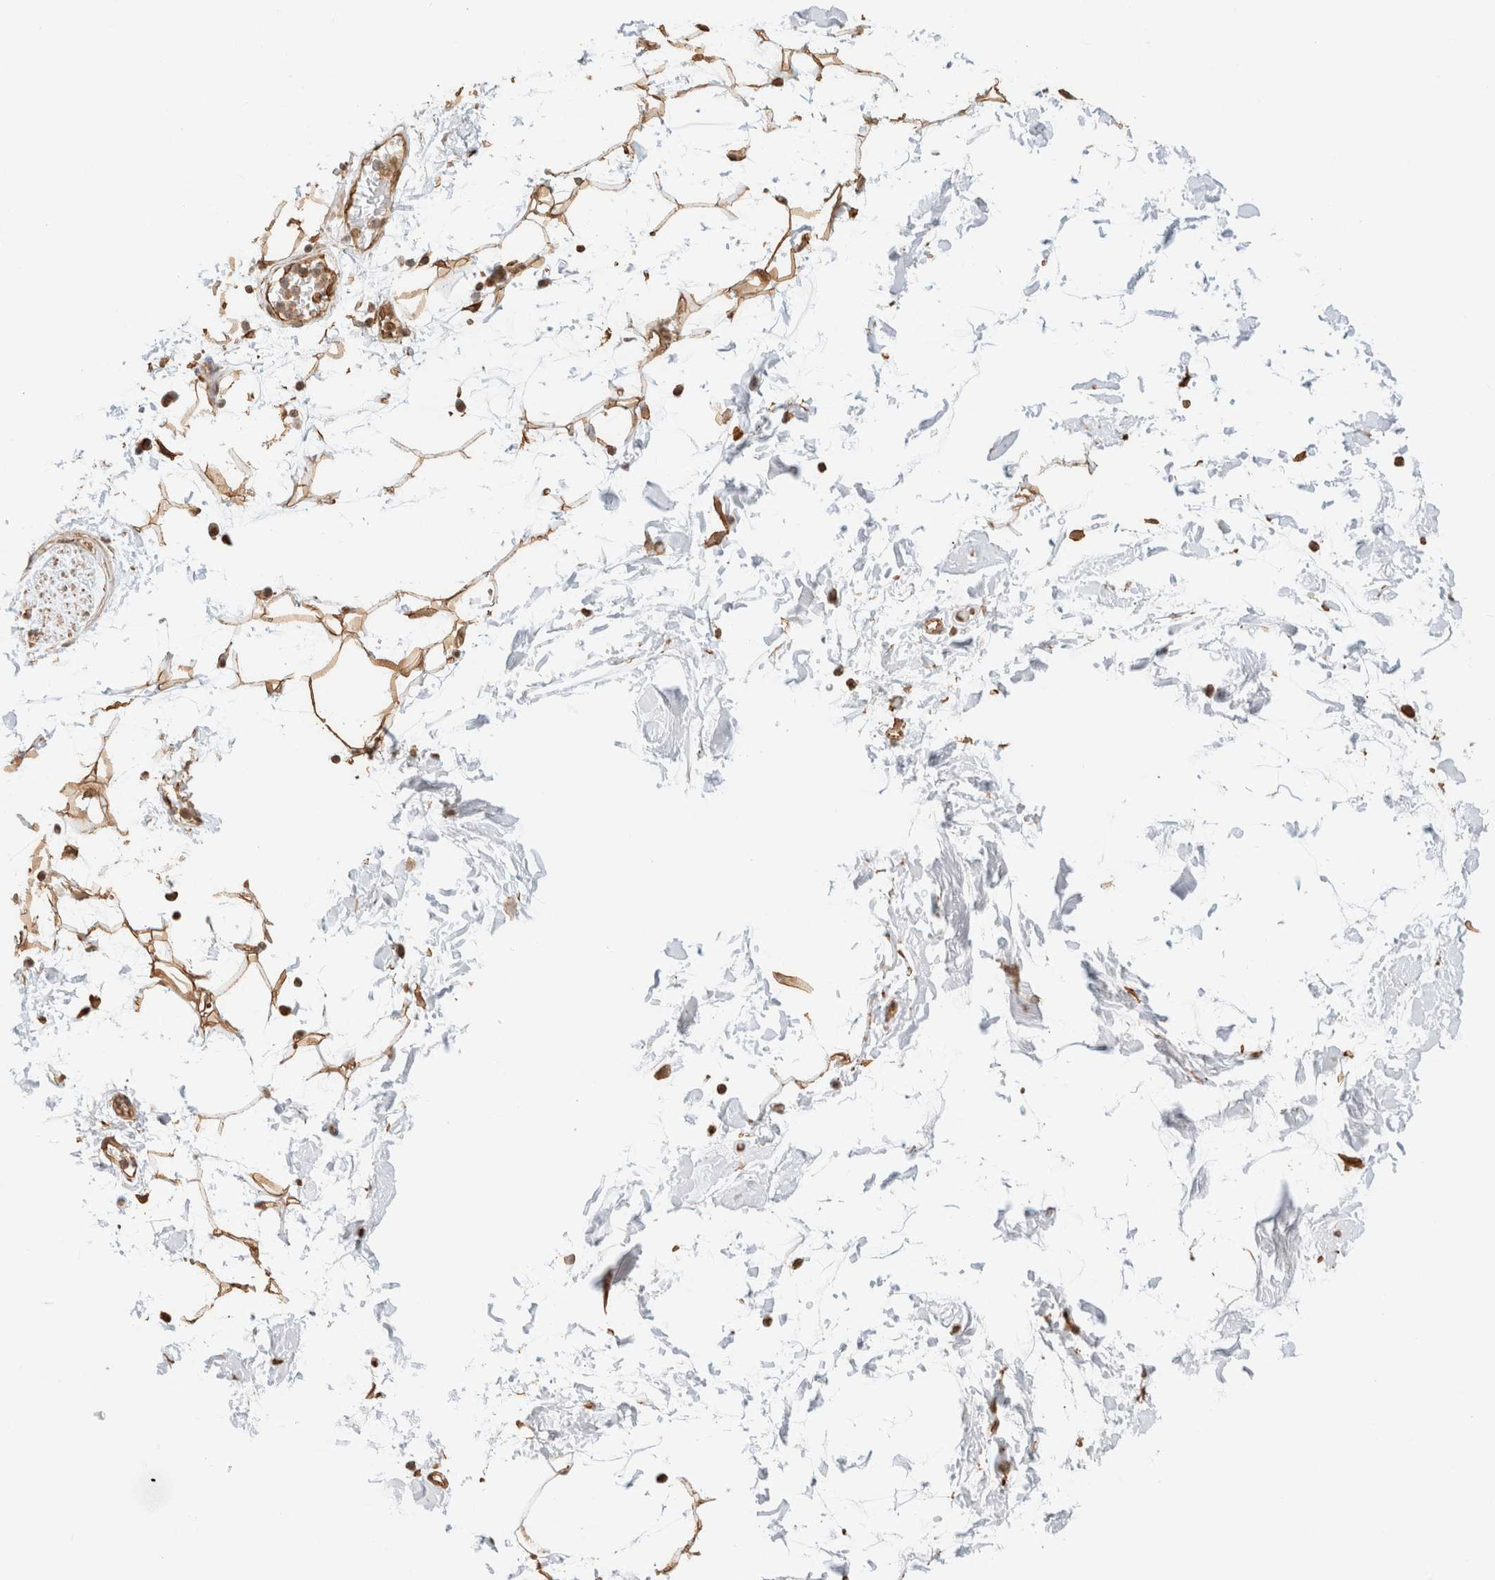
{"staining": {"intensity": "strong", "quantity": ">75%", "location": "cytoplasmic/membranous"}, "tissue": "adipose tissue", "cell_type": "Adipocytes", "image_type": "normal", "snomed": [{"axis": "morphology", "description": "Normal tissue, NOS"}, {"axis": "topography", "description": "Soft tissue"}], "caption": "Adipocytes exhibit high levels of strong cytoplasmic/membranous expression in approximately >75% of cells in unremarkable human adipose tissue.", "gene": "ARID5A", "patient": {"sex": "male", "age": 72}}